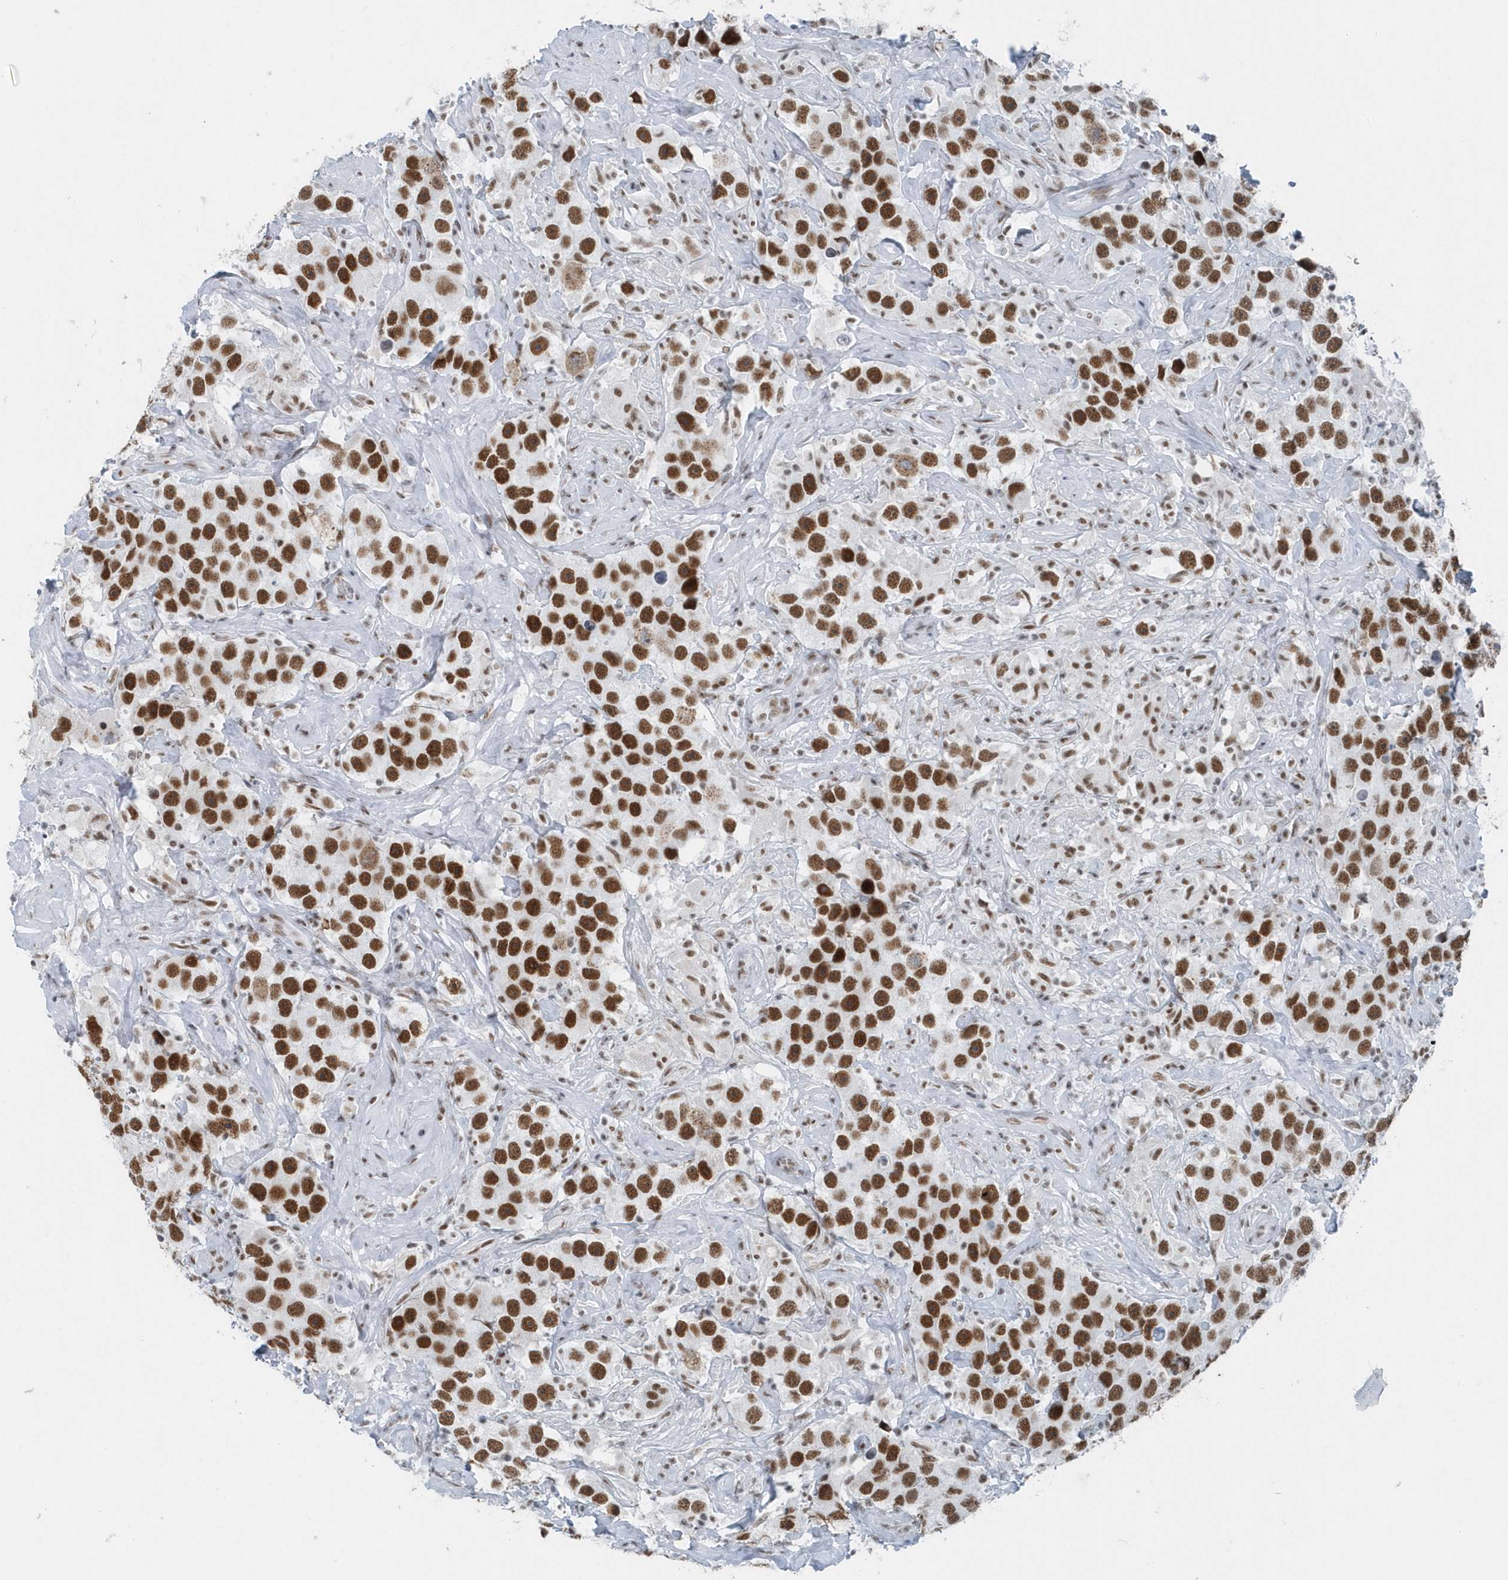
{"staining": {"intensity": "strong", "quantity": ">75%", "location": "nuclear"}, "tissue": "testis cancer", "cell_type": "Tumor cells", "image_type": "cancer", "snomed": [{"axis": "morphology", "description": "Seminoma, NOS"}, {"axis": "topography", "description": "Testis"}], "caption": "High-magnification brightfield microscopy of testis seminoma stained with DAB (3,3'-diaminobenzidine) (brown) and counterstained with hematoxylin (blue). tumor cells exhibit strong nuclear expression is appreciated in approximately>75% of cells. (brown staining indicates protein expression, while blue staining denotes nuclei).", "gene": "FIP1L1", "patient": {"sex": "male", "age": 49}}